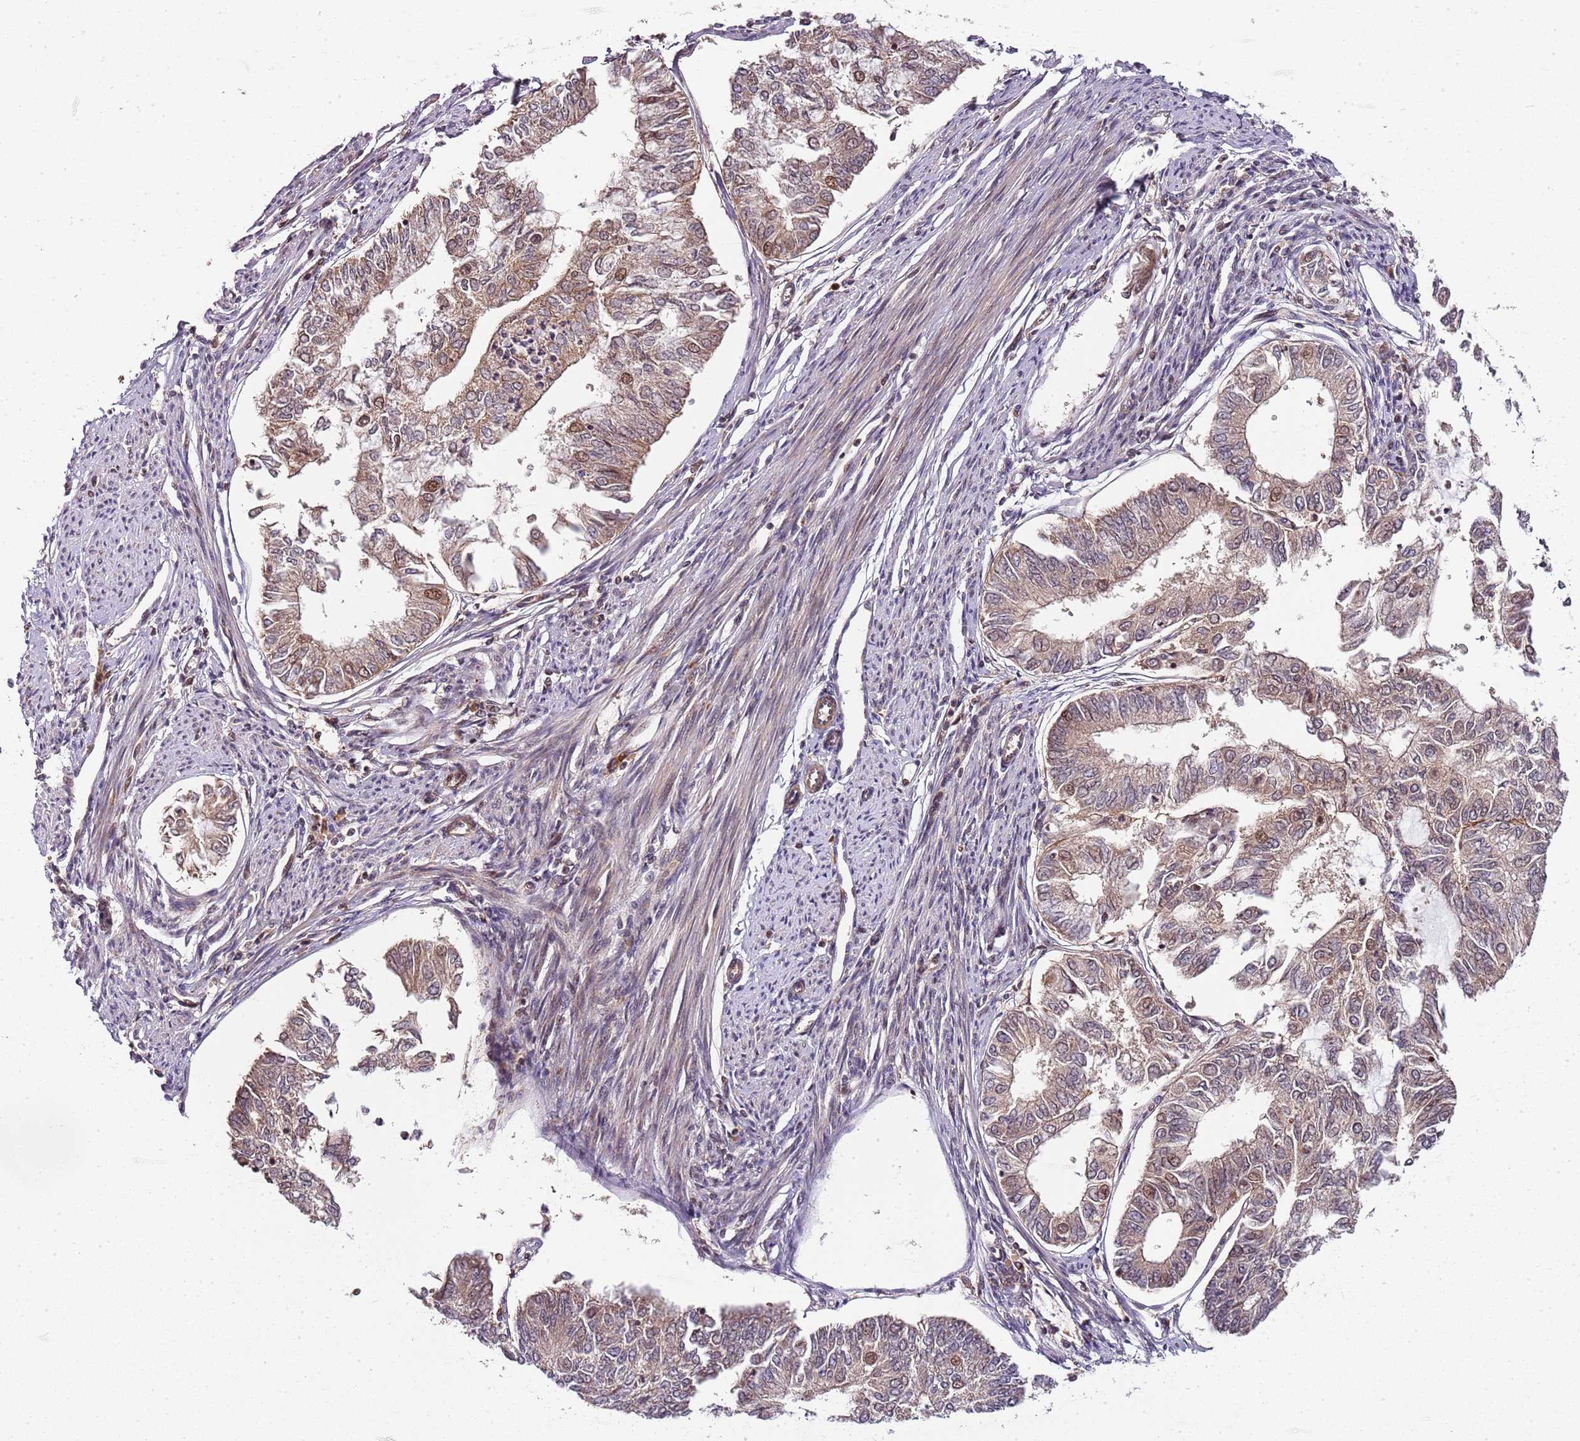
{"staining": {"intensity": "moderate", "quantity": "25%-75%", "location": "cytoplasmic/membranous,nuclear"}, "tissue": "endometrial cancer", "cell_type": "Tumor cells", "image_type": "cancer", "snomed": [{"axis": "morphology", "description": "Adenocarcinoma, NOS"}, {"axis": "topography", "description": "Endometrium"}], "caption": "High-power microscopy captured an IHC photomicrograph of endometrial cancer, revealing moderate cytoplasmic/membranous and nuclear staining in about 25%-75% of tumor cells.", "gene": "EDC3", "patient": {"sex": "female", "age": 68}}